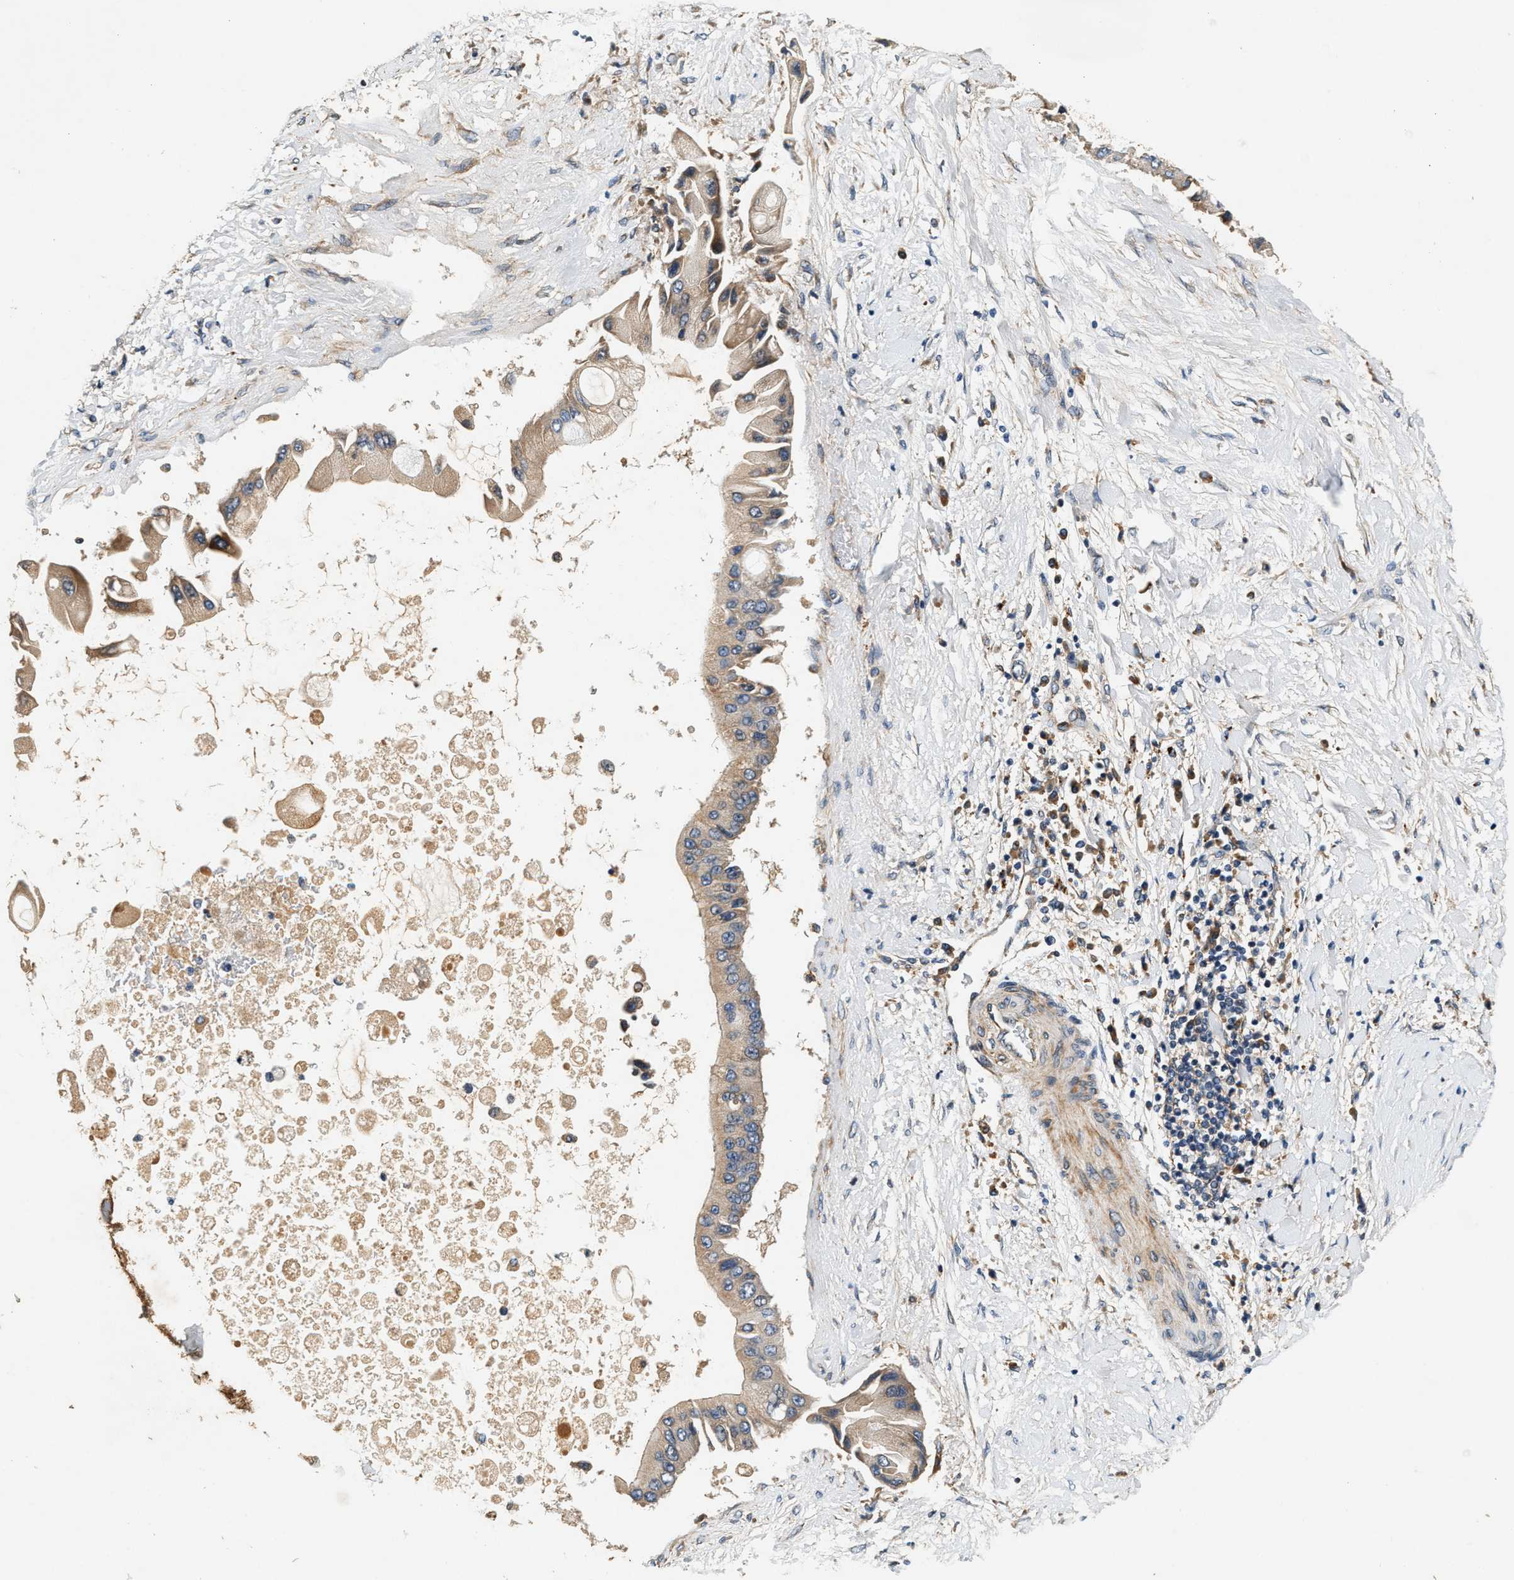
{"staining": {"intensity": "weak", "quantity": ">75%", "location": "cytoplasmic/membranous"}, "tissue": "liver cancer", "cell_type": "Tumor cells", "image_type": "cancer", "snomed": [{"axis": "morphology", "description": "Cholangiocarcinoma"}, {"axis": "topography", "description": "Liver"}], "caption": "Immunohistochemical staining of cholangiocarcinoma (liver) displays low levels of weak cytoplasmic/membranous protein expression in approximately >75% of tumor cells. The staining was performed using DAB (3,3'-diaminobenzidine) to visualize the protein expression in brown, while the nuclei were stained in blue with hematoxylin (Magnification: 20x).", "gene": "DUSP10", "patient": {"sex": "male", "age": 50}}